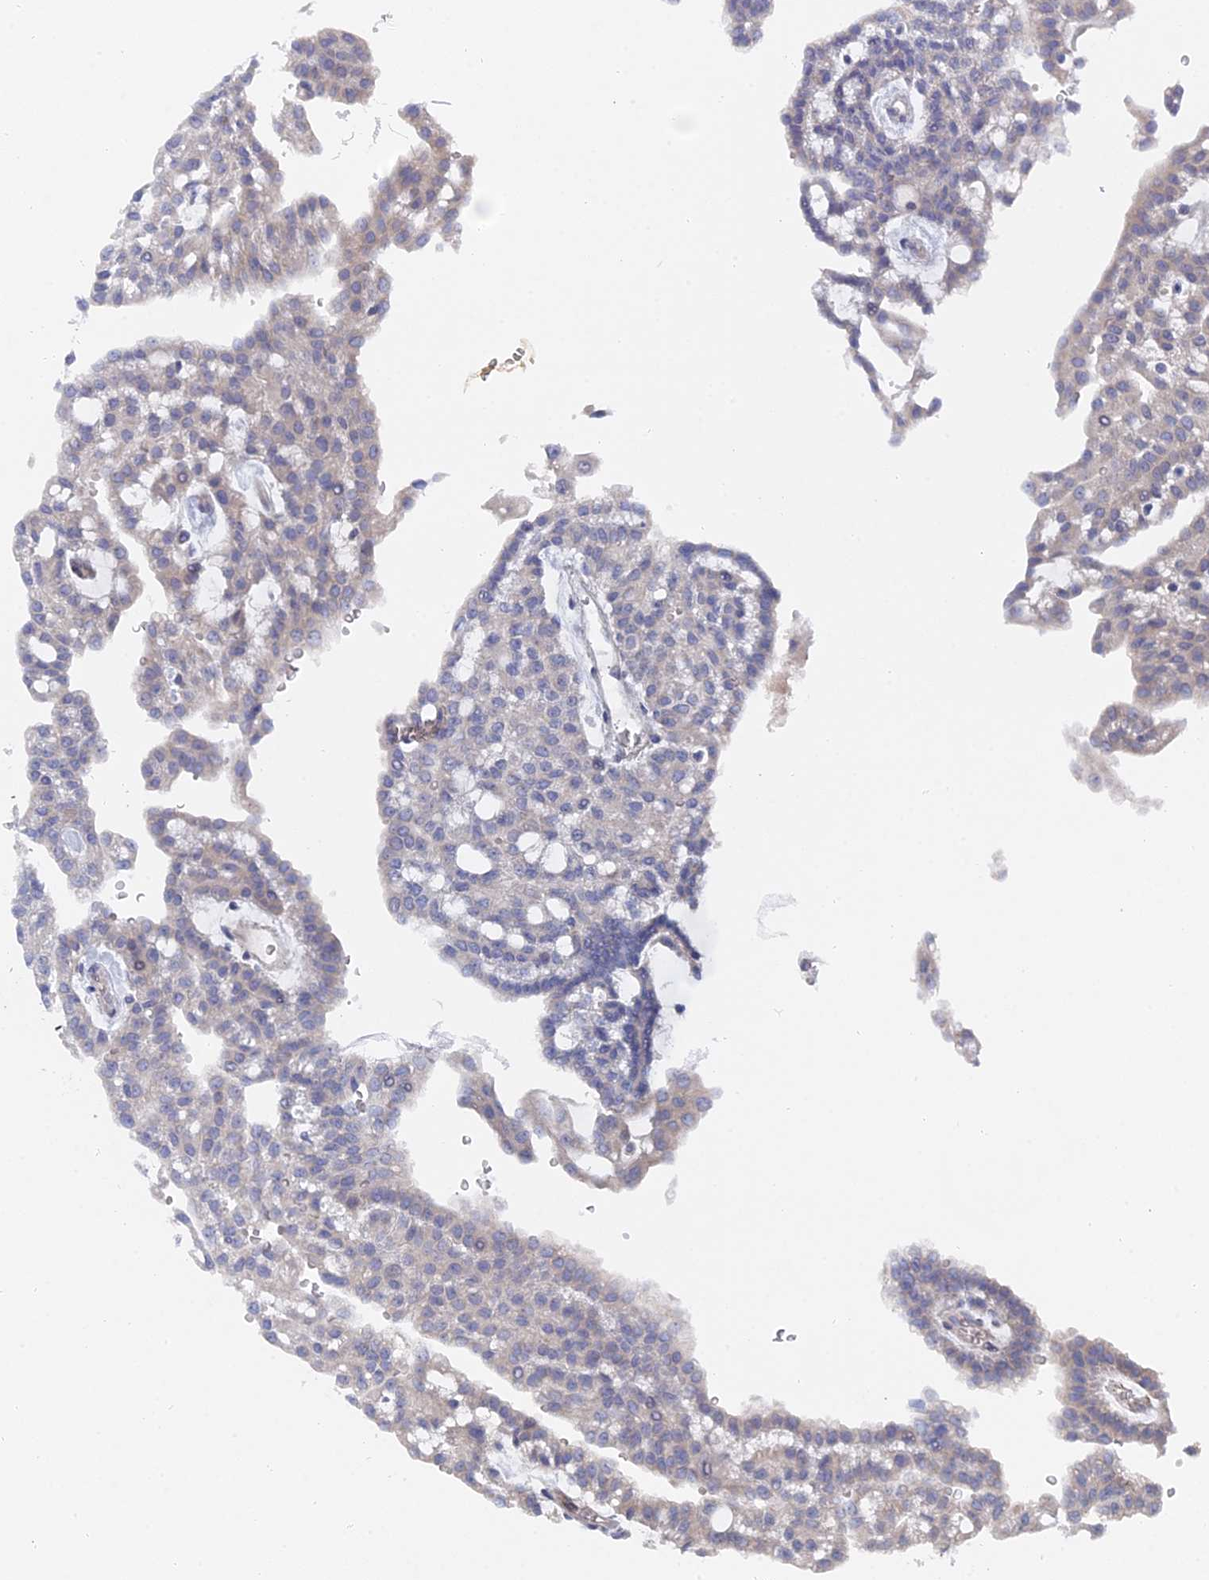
{"staining": {"intensity": "negative", "quantity": "none", "location": "none"}, "tissue": "renal cancer", "cell_type": "Tumor cells", "image_type": "cancer", "snomed": [{"axis": "morphology", "description": "Adenocarcinoma, NOS"}, {"axis": "topography", "description": "Kidney"}], "caption": "Tumor cells show no significant staining in adenocarcinoma (renal).", "gene": "TMEM161A", "patient": {"sex": "male", "age": 63}}